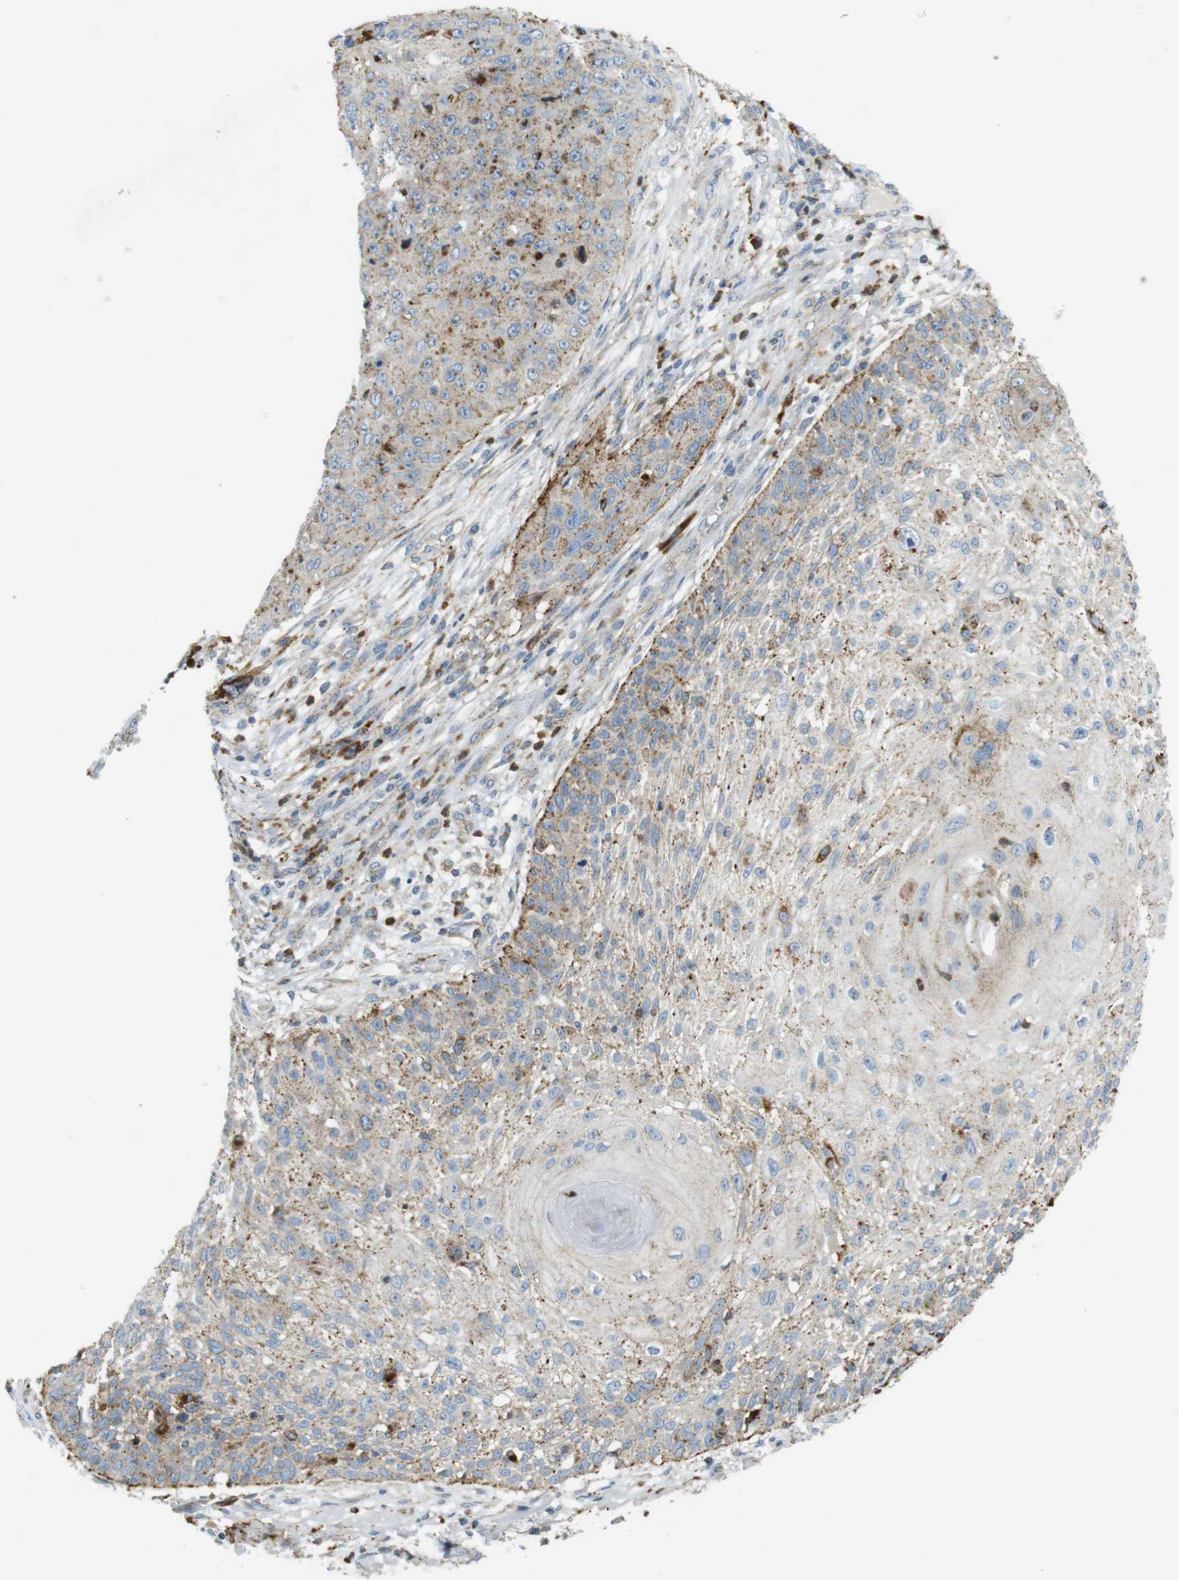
{"staining": {"intensity": "moderate", "quantity": ">75%", "location": "cytoplasmic/membranous"}, "tissue": "skin cancer", "cell_type": "Tumor cells", "image_type": "cancer", "snomed": [{"axis": "morphology", "description": "Squamous cell carcinoma, NOS"}, {"axis": "topography", "description": "Skin"}], "caption": "Skin squamous cell carcinoma was stained to show a protein in brown. There is medium levels of moderate cytoplasmic/membranous staining in about >75% of tumor cells. The protein of interest is stained brown, and the nuclei are stained in blue (DAB IHC with brightfield microscopy, high magnification).", "gene": "LAMP1", "patient": {"sex": "female", "age": 80}}